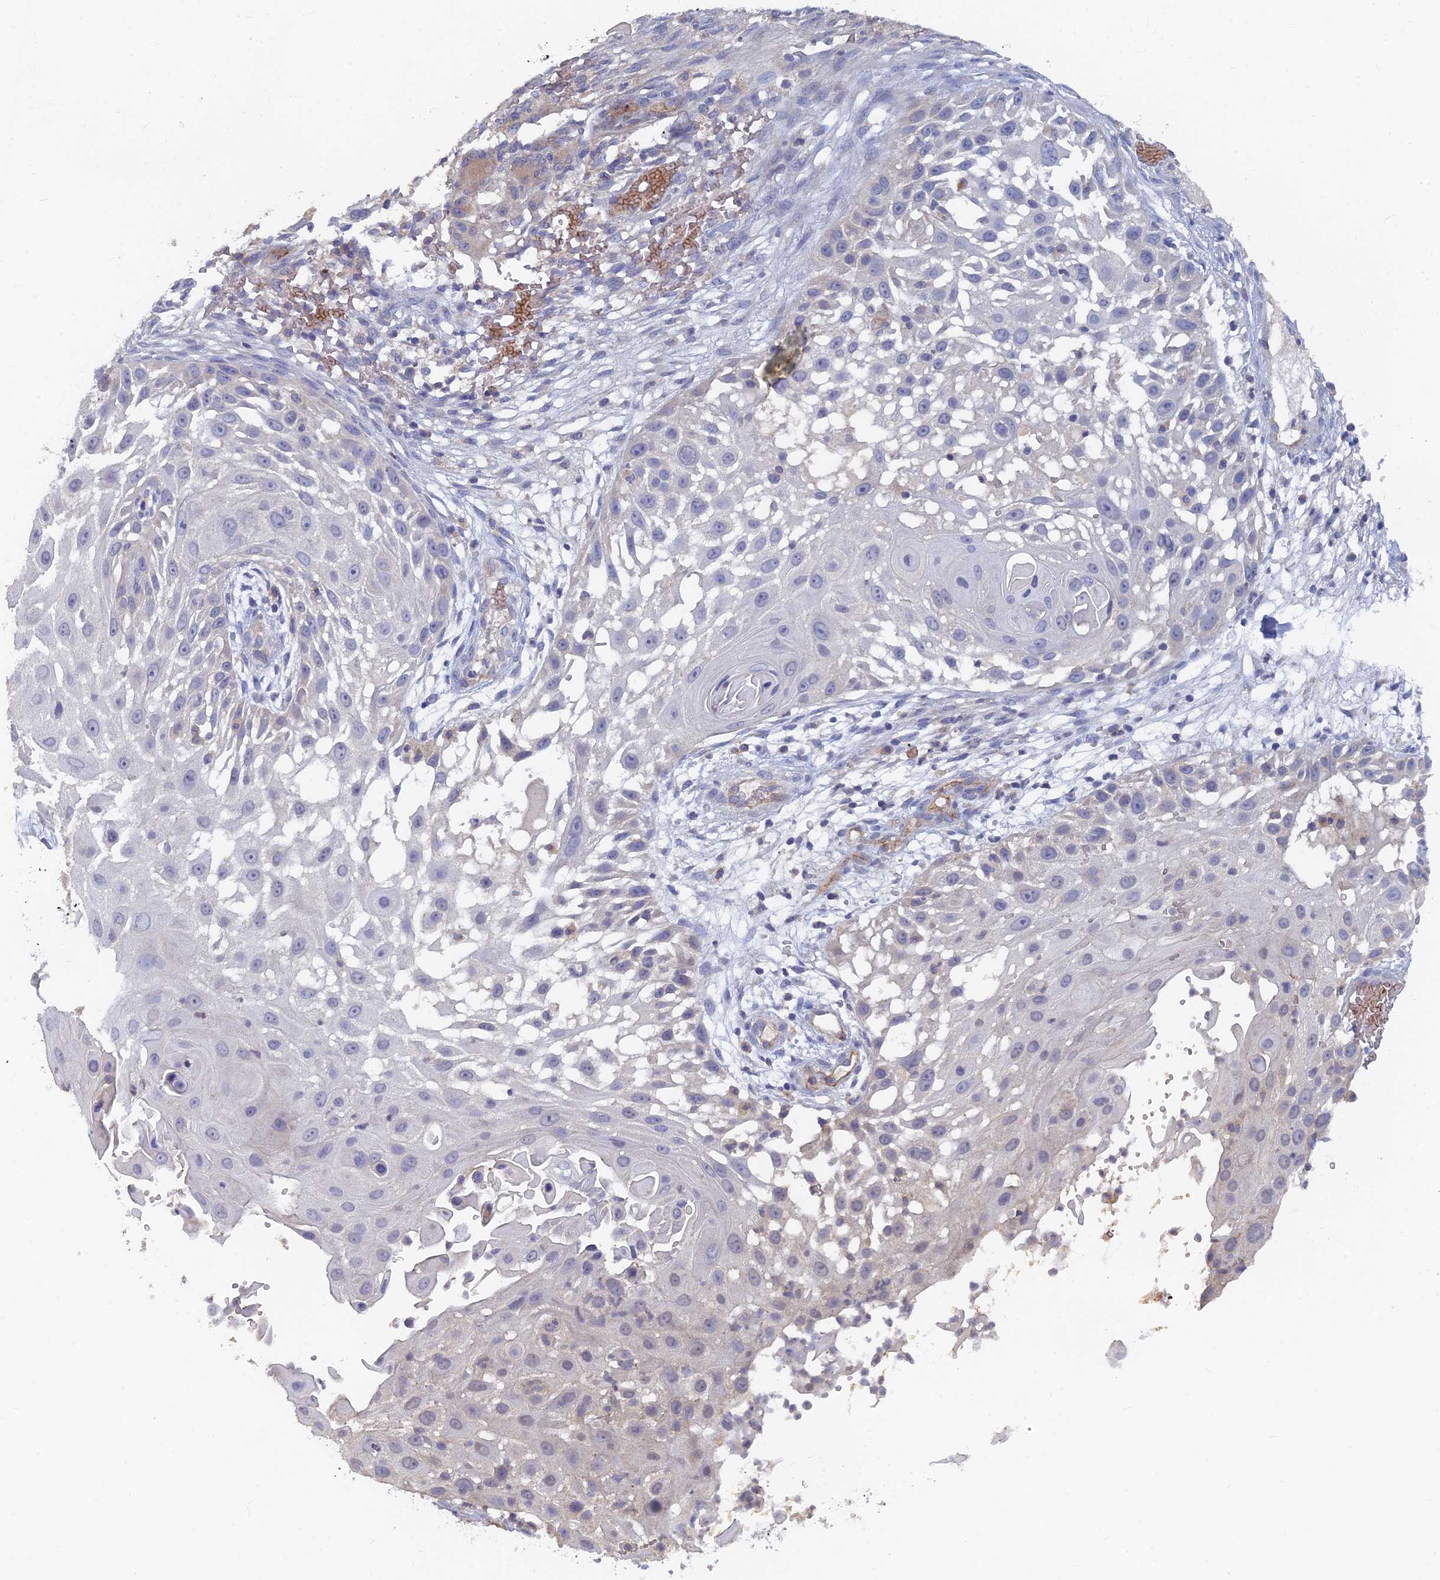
{"staining": {"intensity": "negative", "quantity": "none", "location": "none"}, "tissue": "skin cancer", "cell_type": "Tumor cells", "image_type": "cancer", "snomed": [{"axis": "morphology", "description": "Squamous cell carcinoma, NOS"}, {"axis": "topography", "description": "Skin"}], "caption": "High power microscopy micrograph of an immunohistochemistry (IHC) image of skin cancer, revealing no significant positivity in tumor cells. The staining was performed using DAB (3,3'-diaminobenzidine) to visualize the protein expression in brown, while the nuclei were stained in blue with hematoxylin (Magnification: 20x).", "gene": "ARRDC1", "patient": {"sex": "female", "age": 44}}